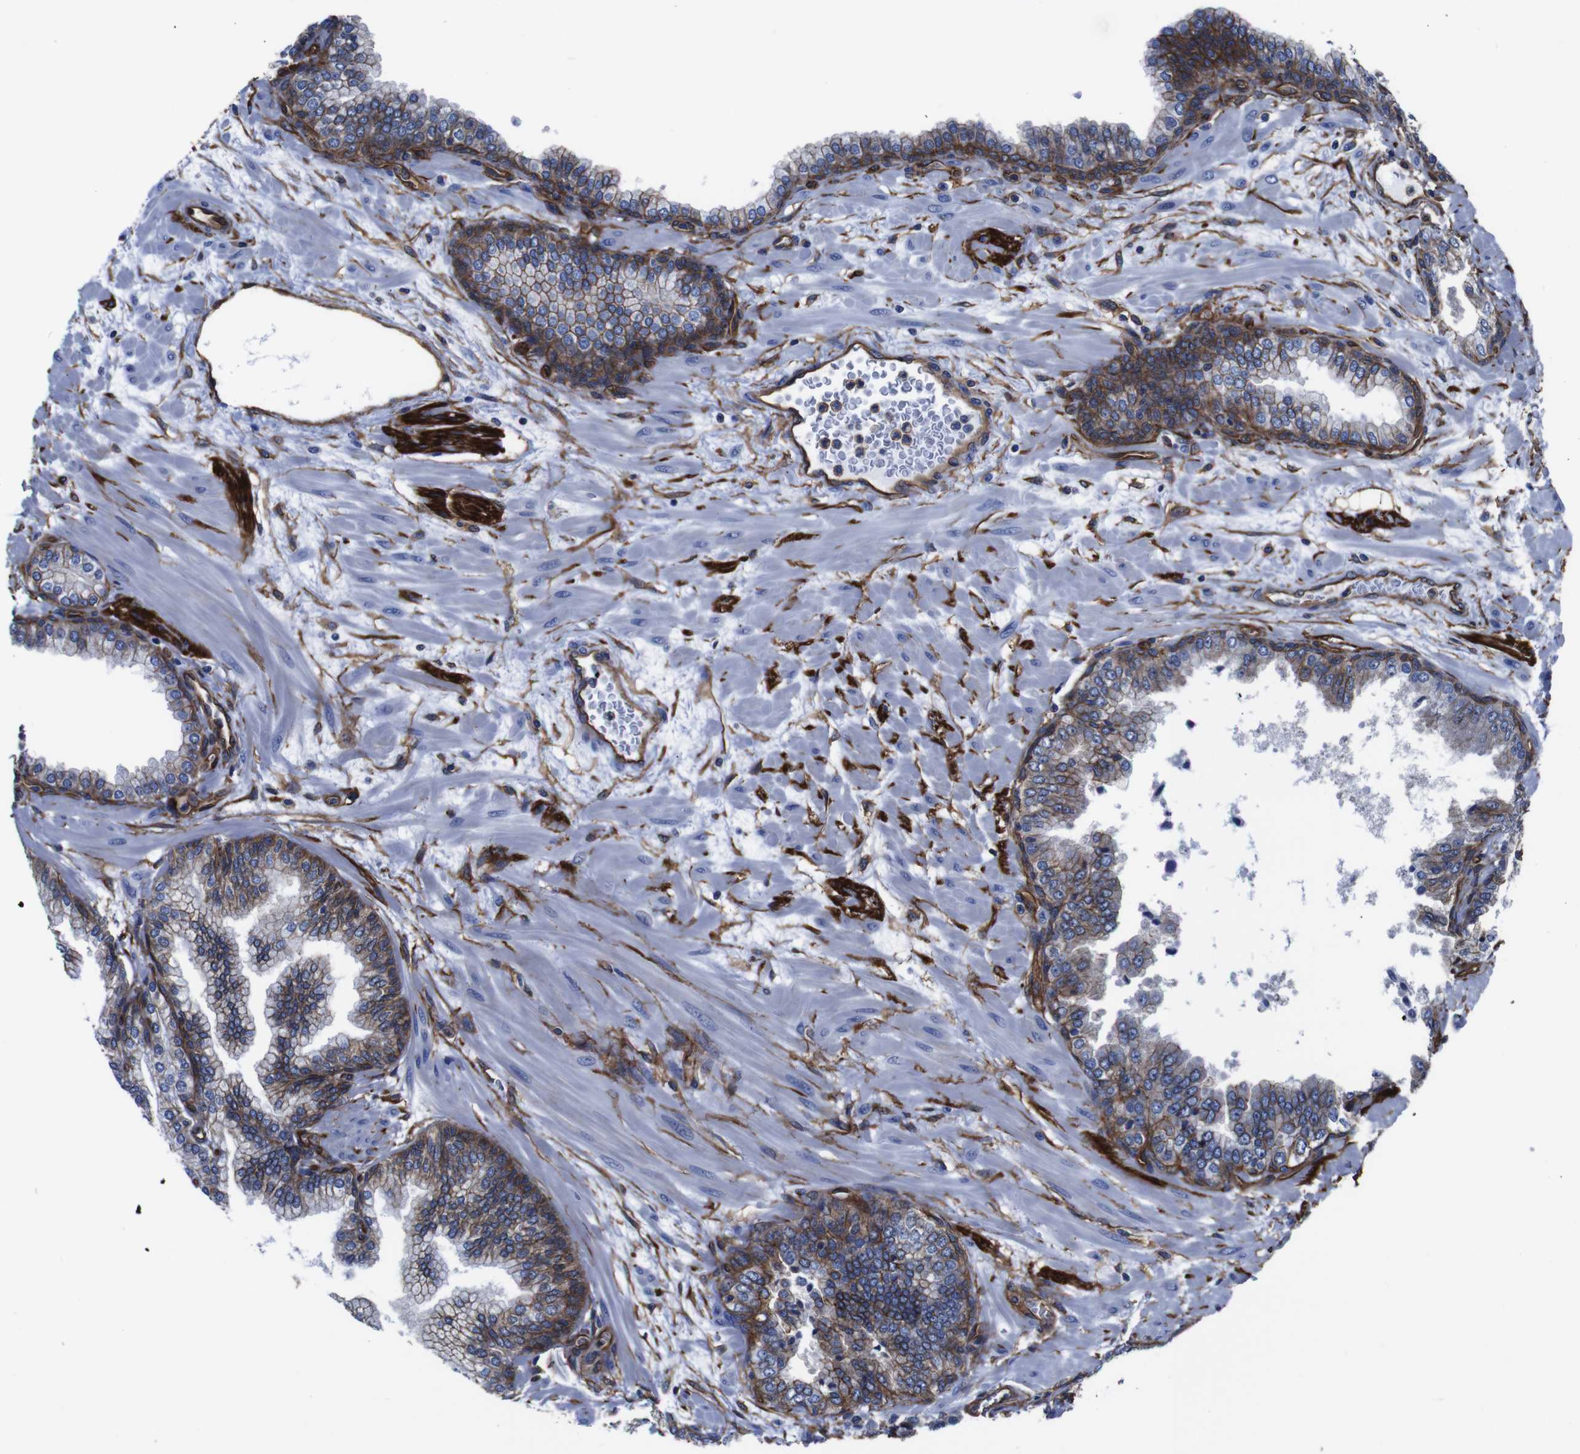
{"staining": {"intensity": "moderate", "quantity": ">75%", "location": "cytoplasmic/membranous"}, "tissue": "prostate", "cell_type": "Glandular cells", "image_type": "normal", "snomed": [{"axis": "morphology", "description": "Normal tissue, NOS"}, {"axis": "morphology", "description": "Urothelial carcinoma, Low grade"}, {"axis": "topography", "description": "Urinary bladder"}, {"axis": "topography", "description": "Prostate"}], "caption": "This is a photomicrograph of IHC staining of normal prostate, which shows moderate expression in the cytoplasmic/membranous of glandular cells.", "gene": "SPTBN1", "patient": {"sex": "male", "age": 60}}